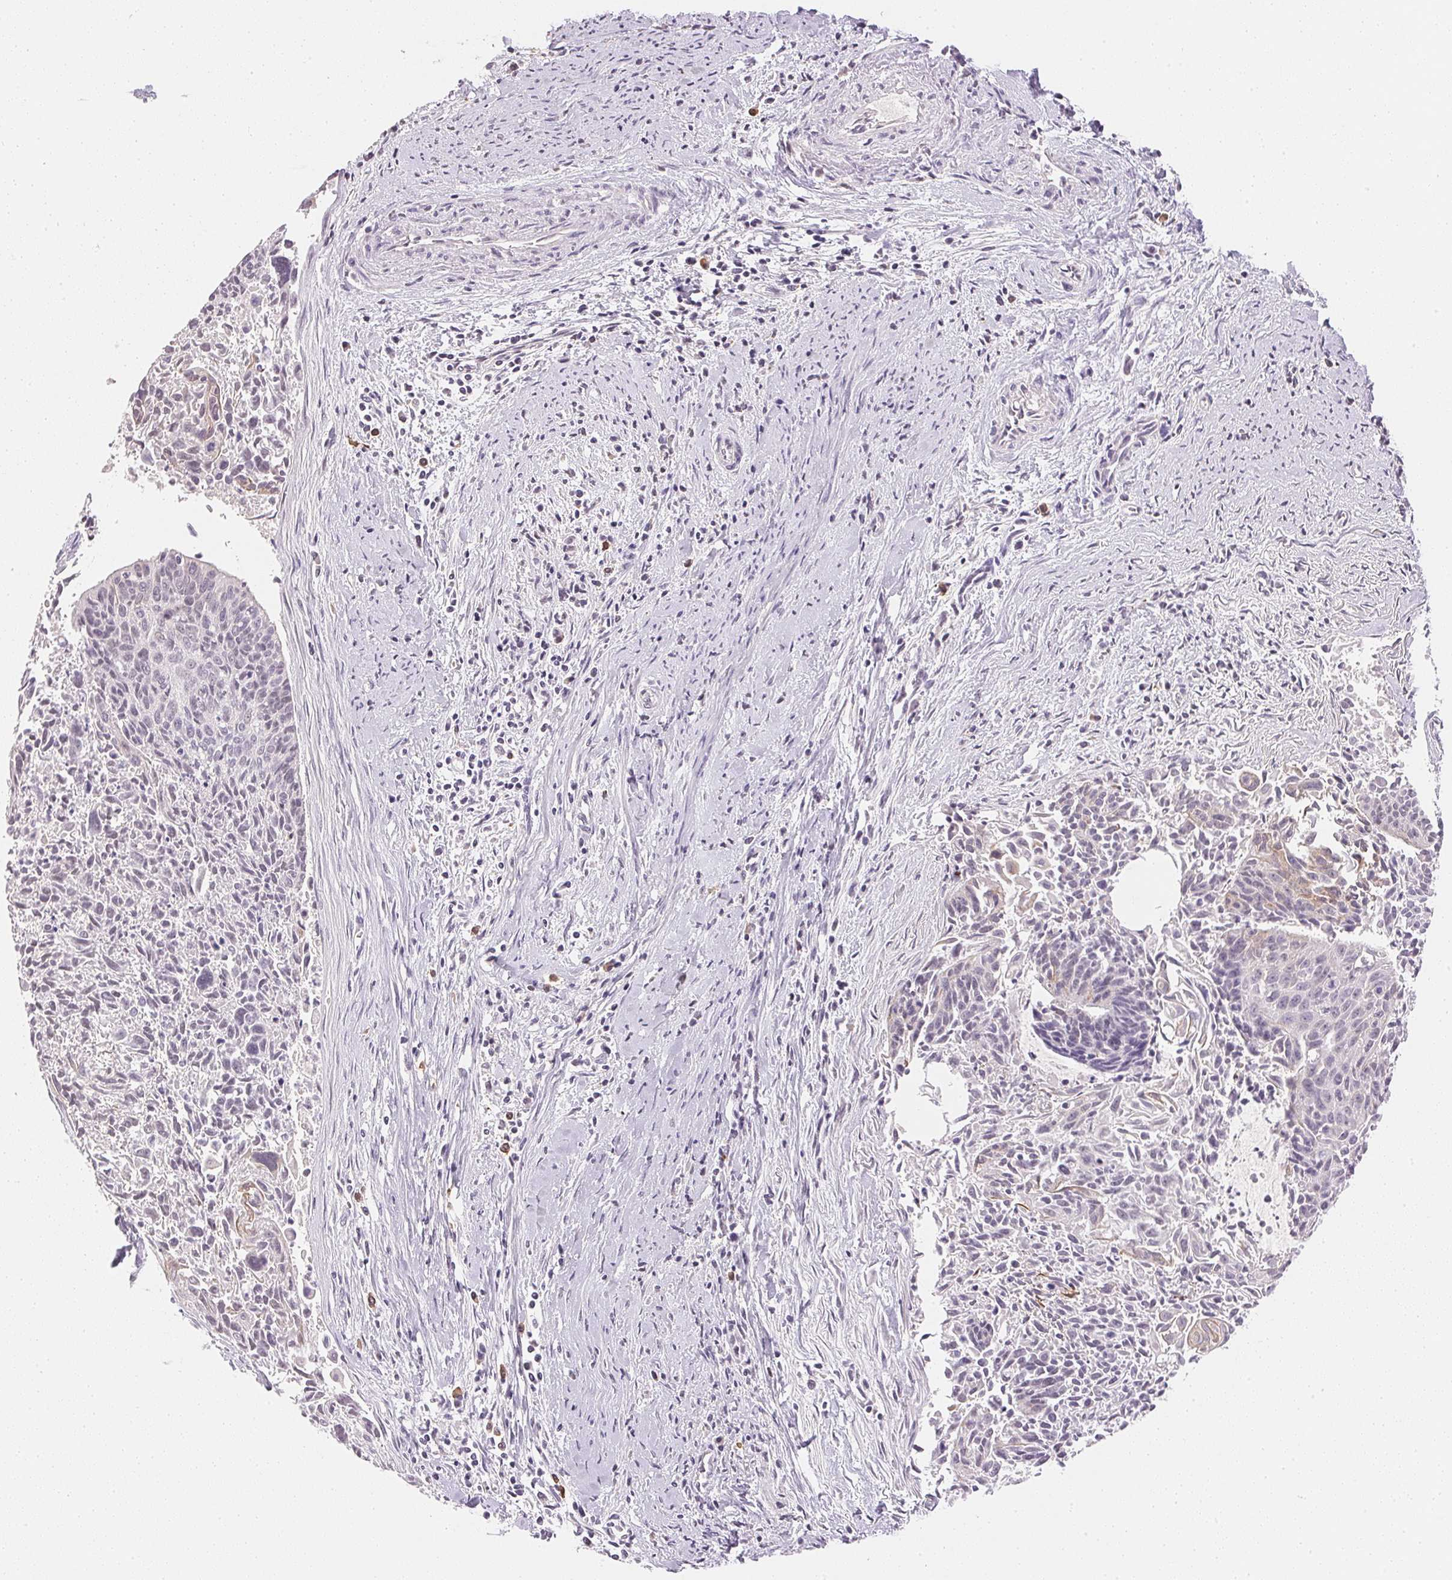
{"staining": {"intensity": "negative", "quantity": "none", "location": "none"}, "tissue": "cervical cancer", "cell_type": "Tumor cells", "image_type": "cancer", "snomed": [{"axis": "morphology", "description": "Squamous cell carcinoma, NOS"}, {"axis": "topography", "description": "Cervix"}], "caption": "This is an immunohistochemistry histopathology image of cervical cancer. There is no expression in tumor cells.", "gene": "FNDC4", "patient": {"sex": "female", "age": 55}}